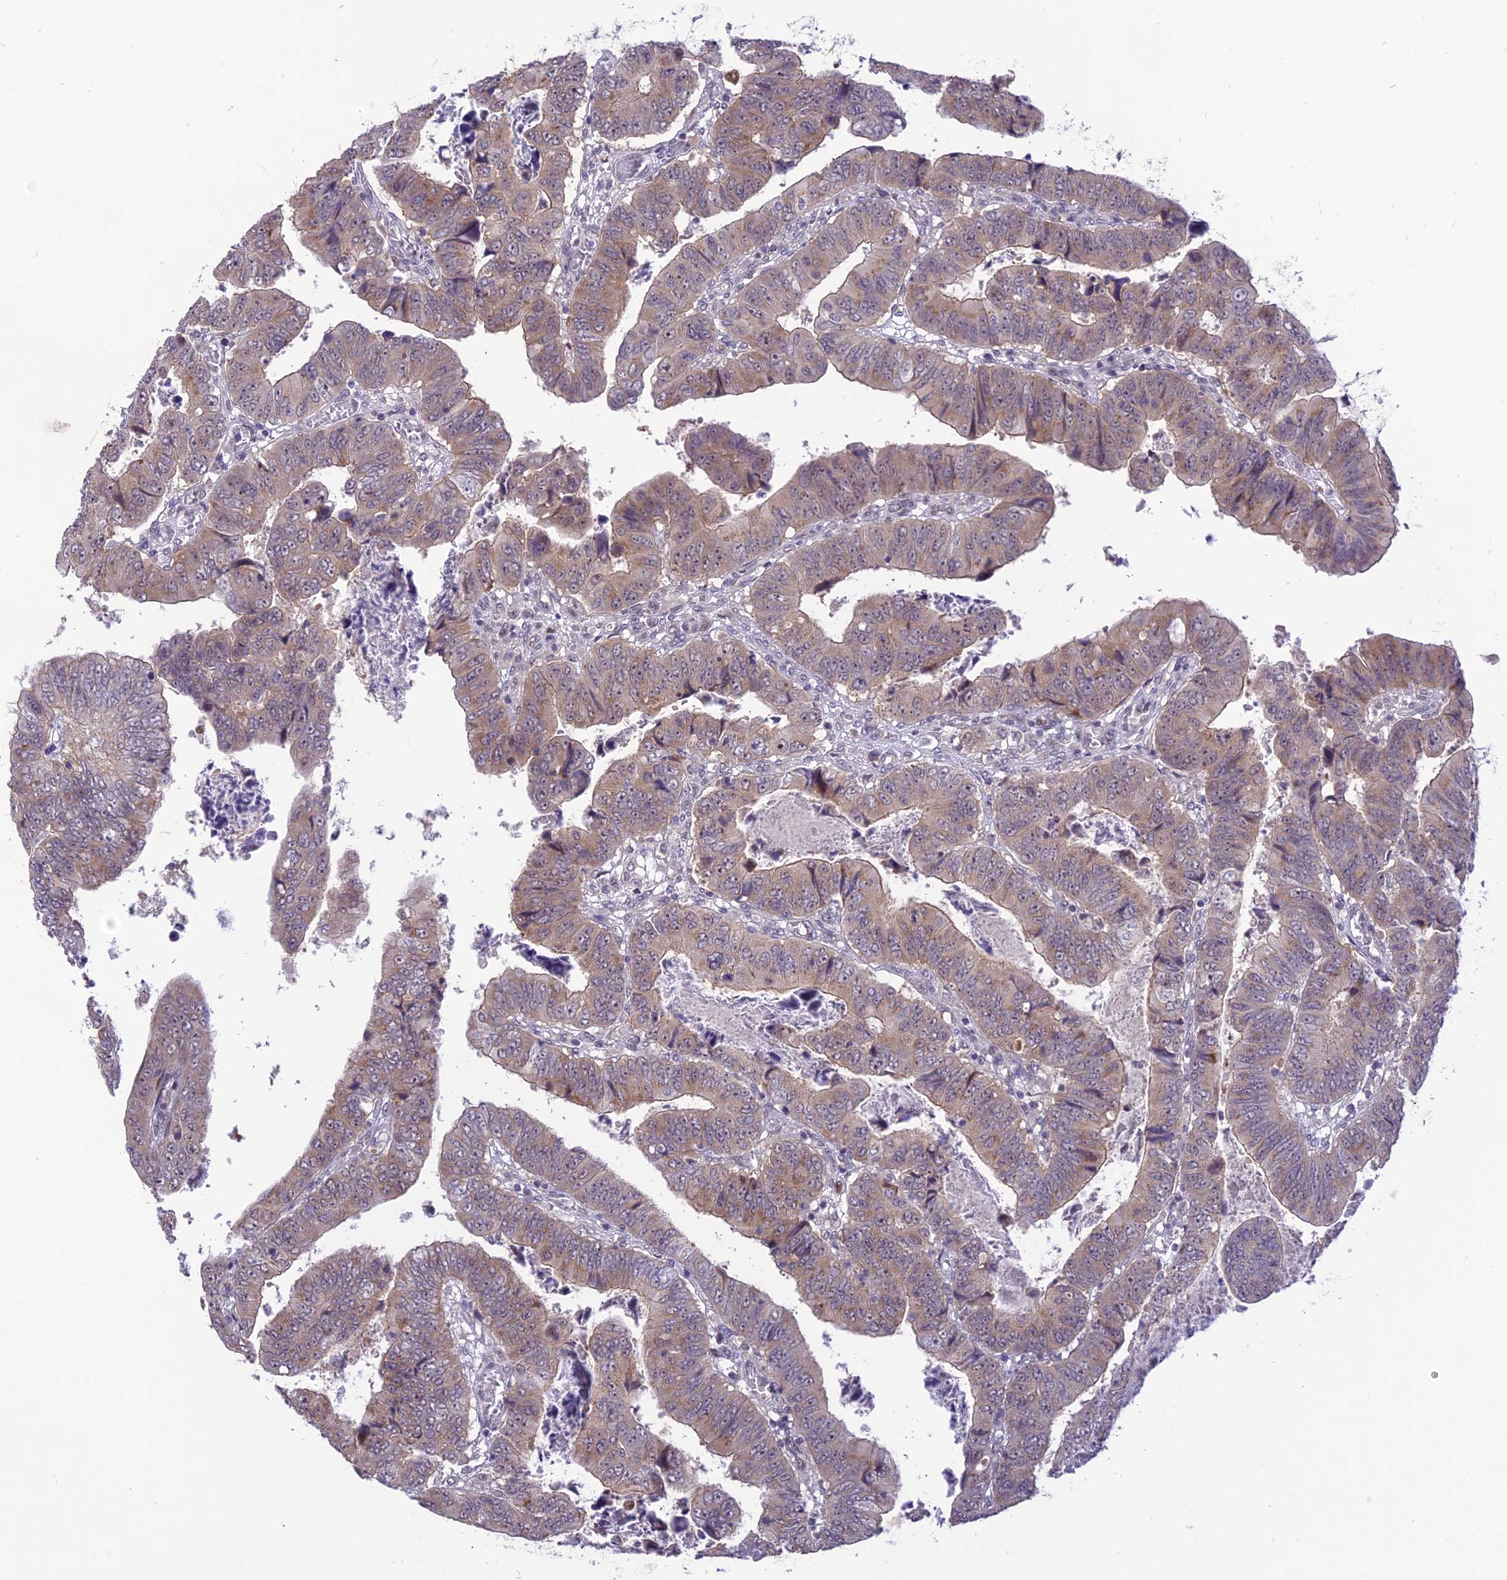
{"staining": {"intensity": "weak", "quantity": ">75%", "location": "cytoplasmic/membranous"}, "tissue": "colorectal cancer", "cell_type": "Tumor cells", "image_type": "cancer", "snomed": [{"axis": "morphology", "description": "Normal tissue, NOS"}, {"axis": "morphology", "description": "Adenocarcinoma, NOS"}, {"axis": "topography", "description": "Rectum"}], "caption": "Protein expression analysis of colorectal cancer (adenocarcinoma) displays weak cytoplasmic/membranous expression in approximately >75% of tumor cells.", "gene": "ZNF837", "patient": {"sex": "female", "age": 65}}